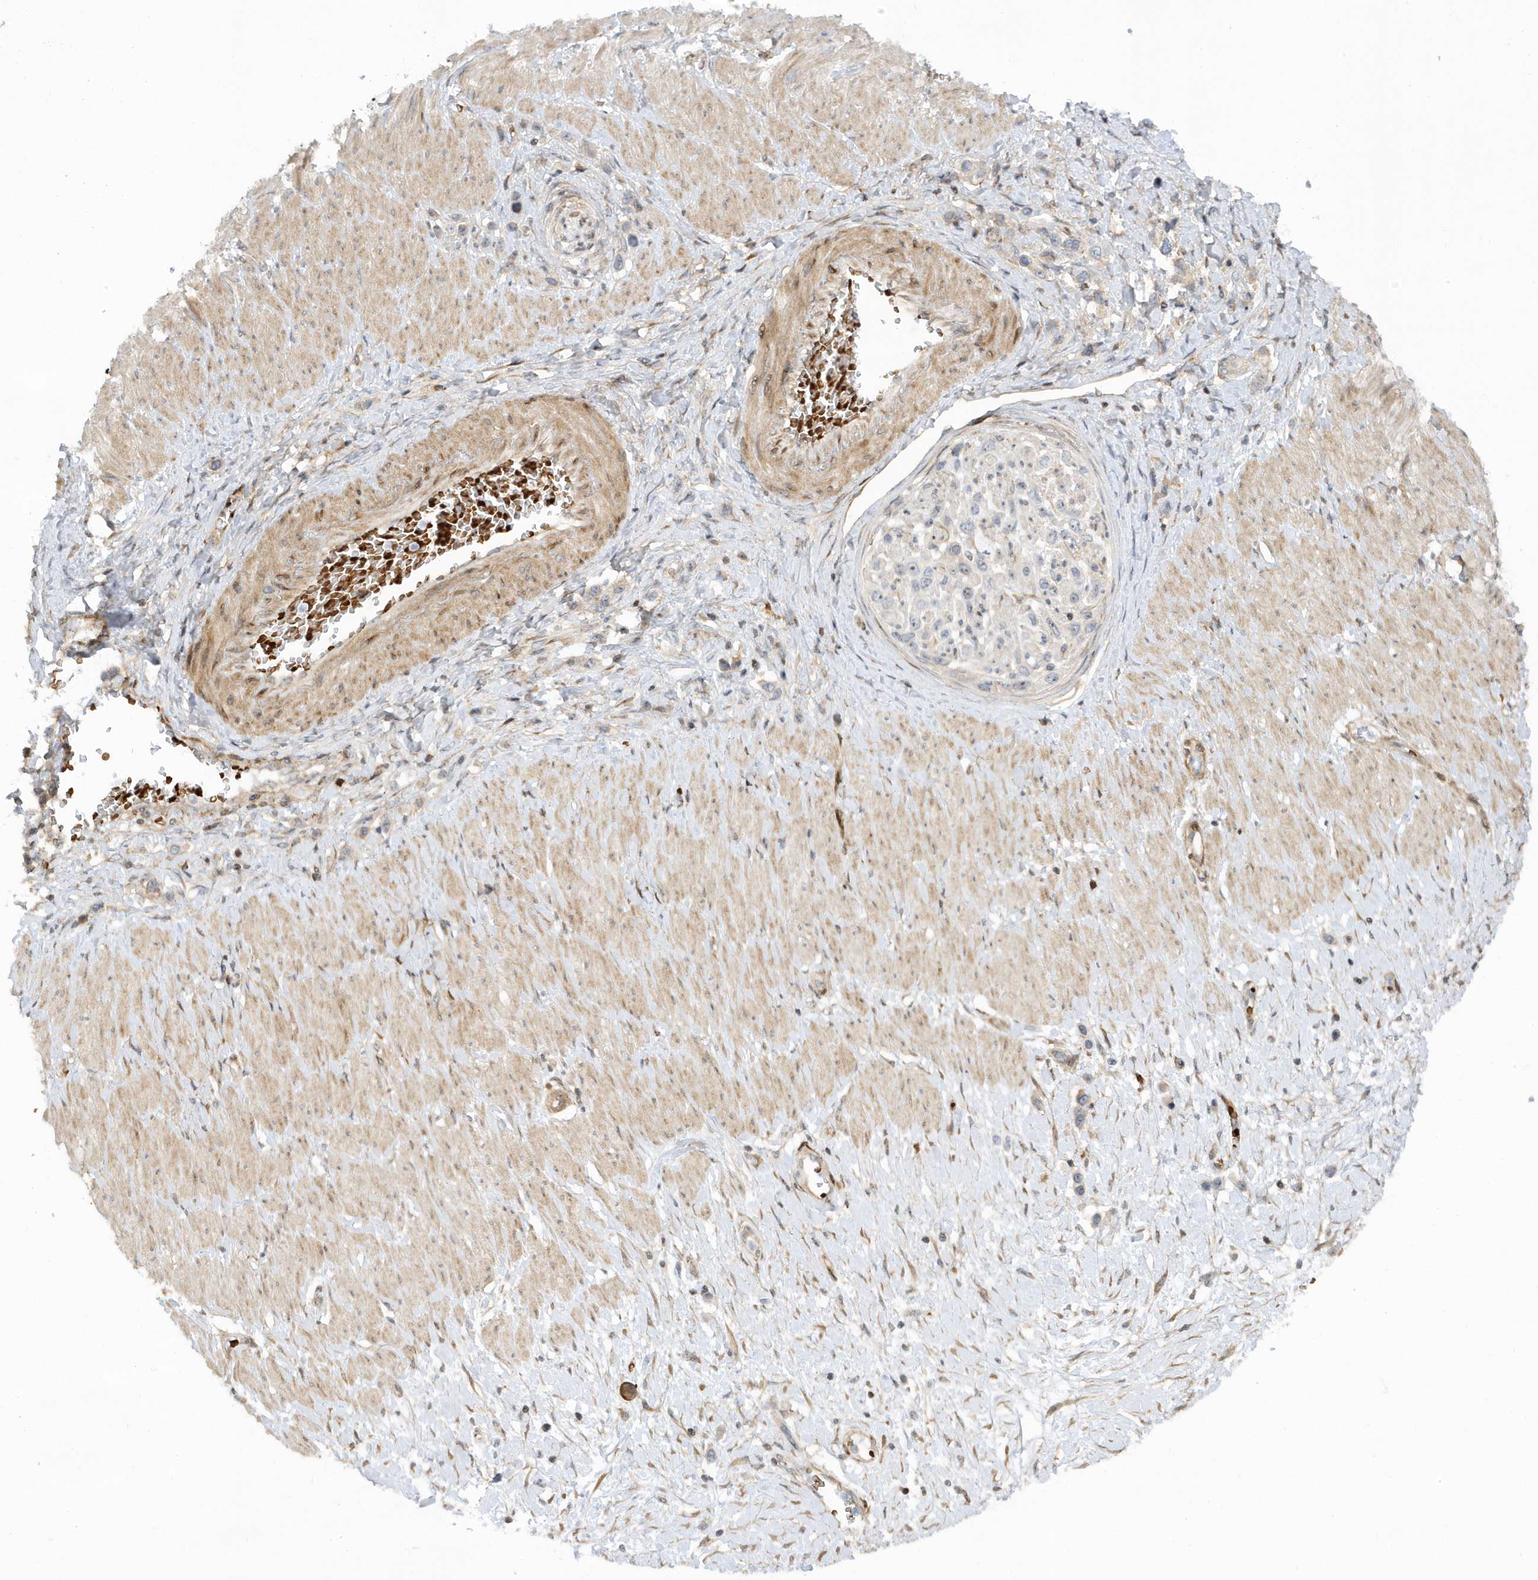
{"staining": {"intensity": "weak", "quantity": "<25%", "location": "cytoplasmic/membranous"}, "tissue": "stomach cancer", "cell_type": "Tumor cells", "image_type": "cancer", "snomed": [{"axis": "morphology", "description": "Normal tissue, NOS"}, {"axis": "morphology", "description": "Adenocarcinoma, NOS"}, {"axis": "topography", "description": "Stomach, upper"}, {"axis": "topography", "description": "Stomach"}], "caption": "A micrograph of human stomach cancer (adenocarcinoma) is negative for staining in tumor cells. (DAB IHC with hematoxylin counter stain).", "gene": "MAP7D3", "patient": {"sex": "female", "age": 65}}